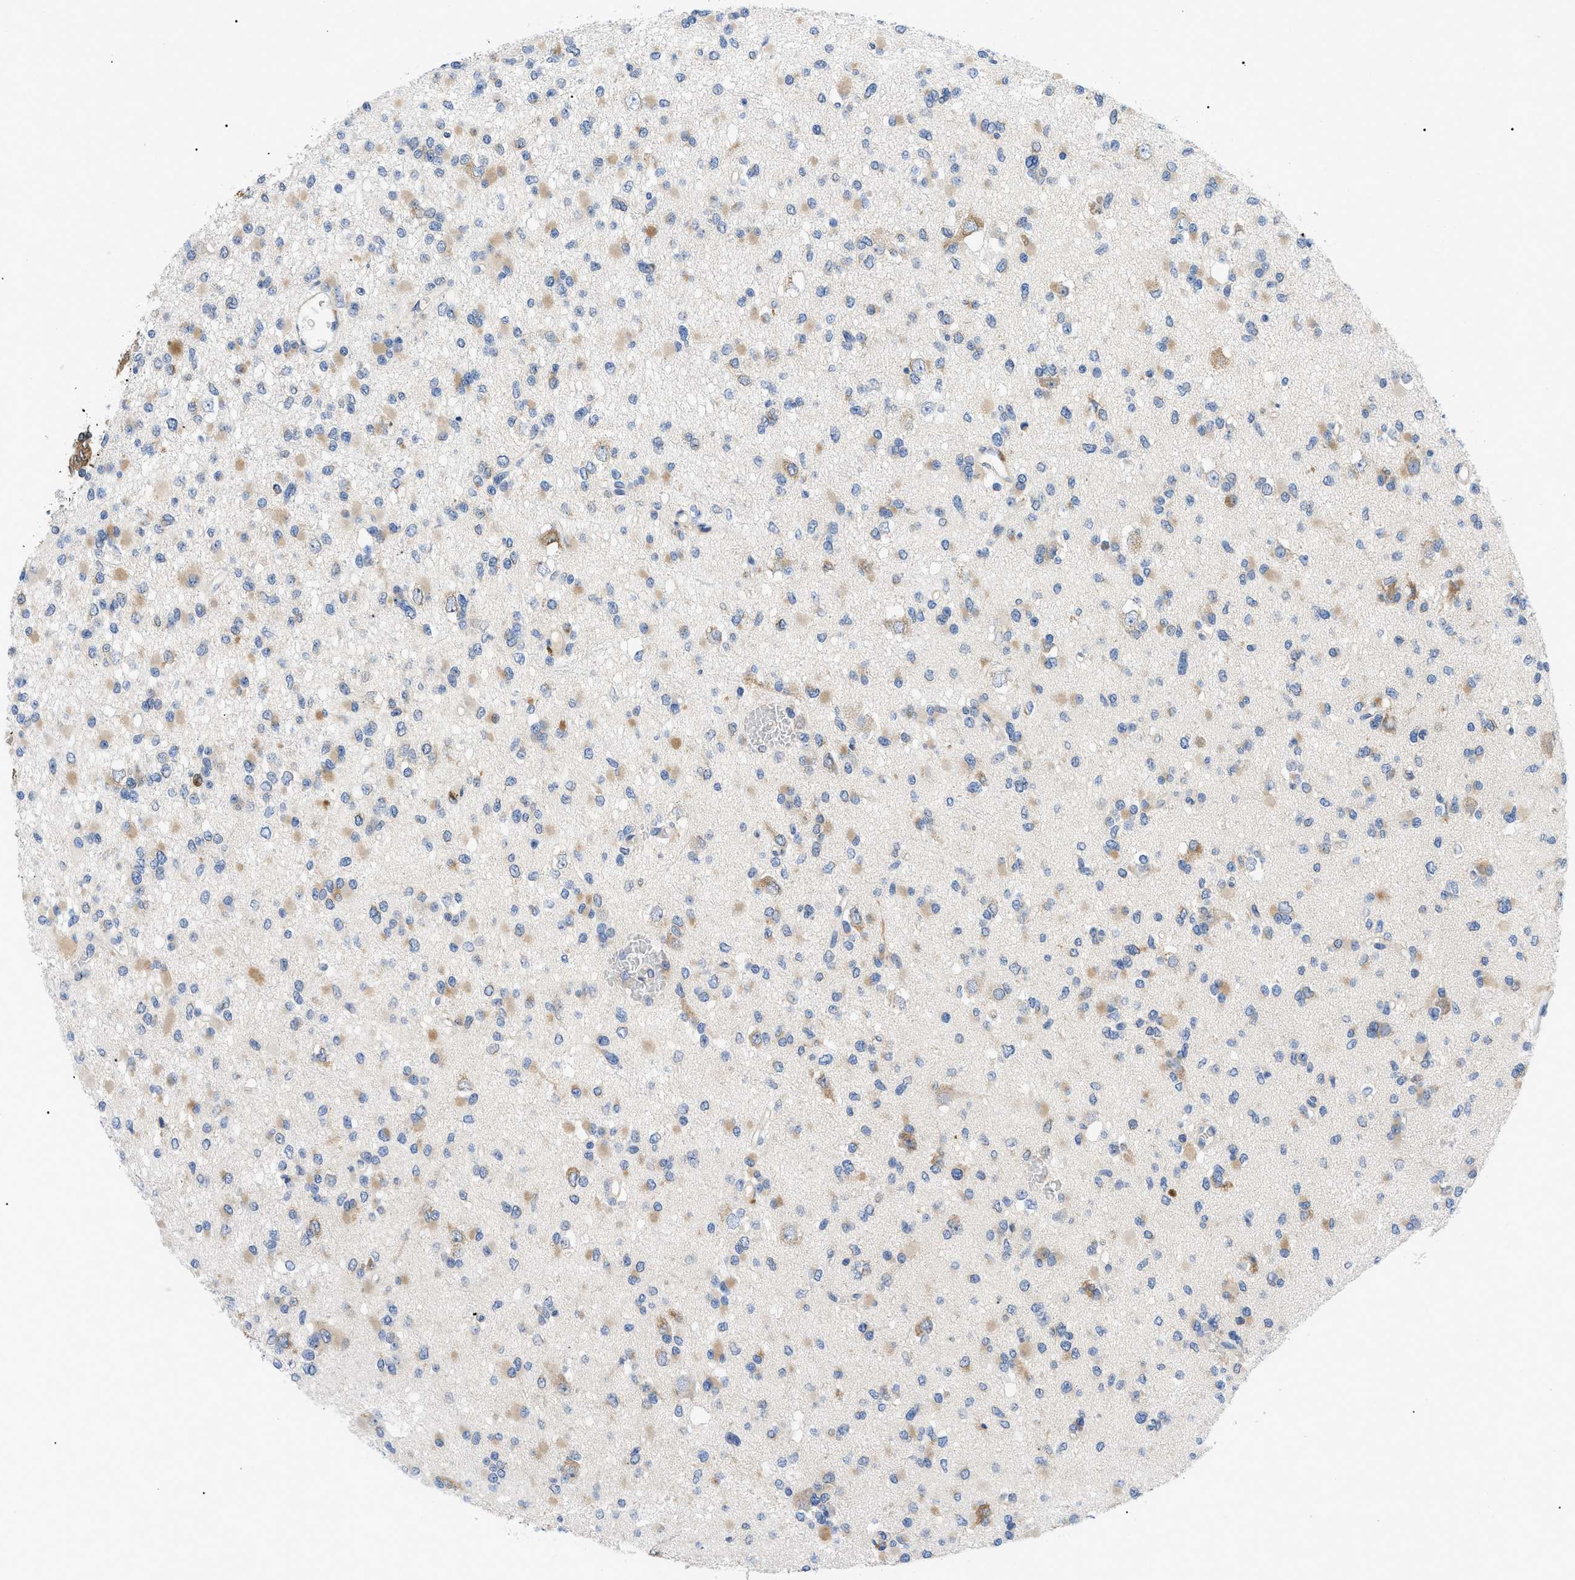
{"staining": {"intensity": "weak", "quantity": "25%-75%", "location": "cytoplasmic/membranous"}, "tissue": "glioma", "cell_type": "Tumor cells", "image_type": "cancer", "snomed": [{"axis": "morphology", "description": "Glioma, malignant, Low grade"}, {"axis": "topography", "description": "Brain"}], "caption": "Glioma stained with immunohistochemistry exhibits weak cytoplasmic/membranous expression in about 25%-75% of tumor cells.", "gene": "DERL1", "patient": {"sex": "female", "age": 22}}